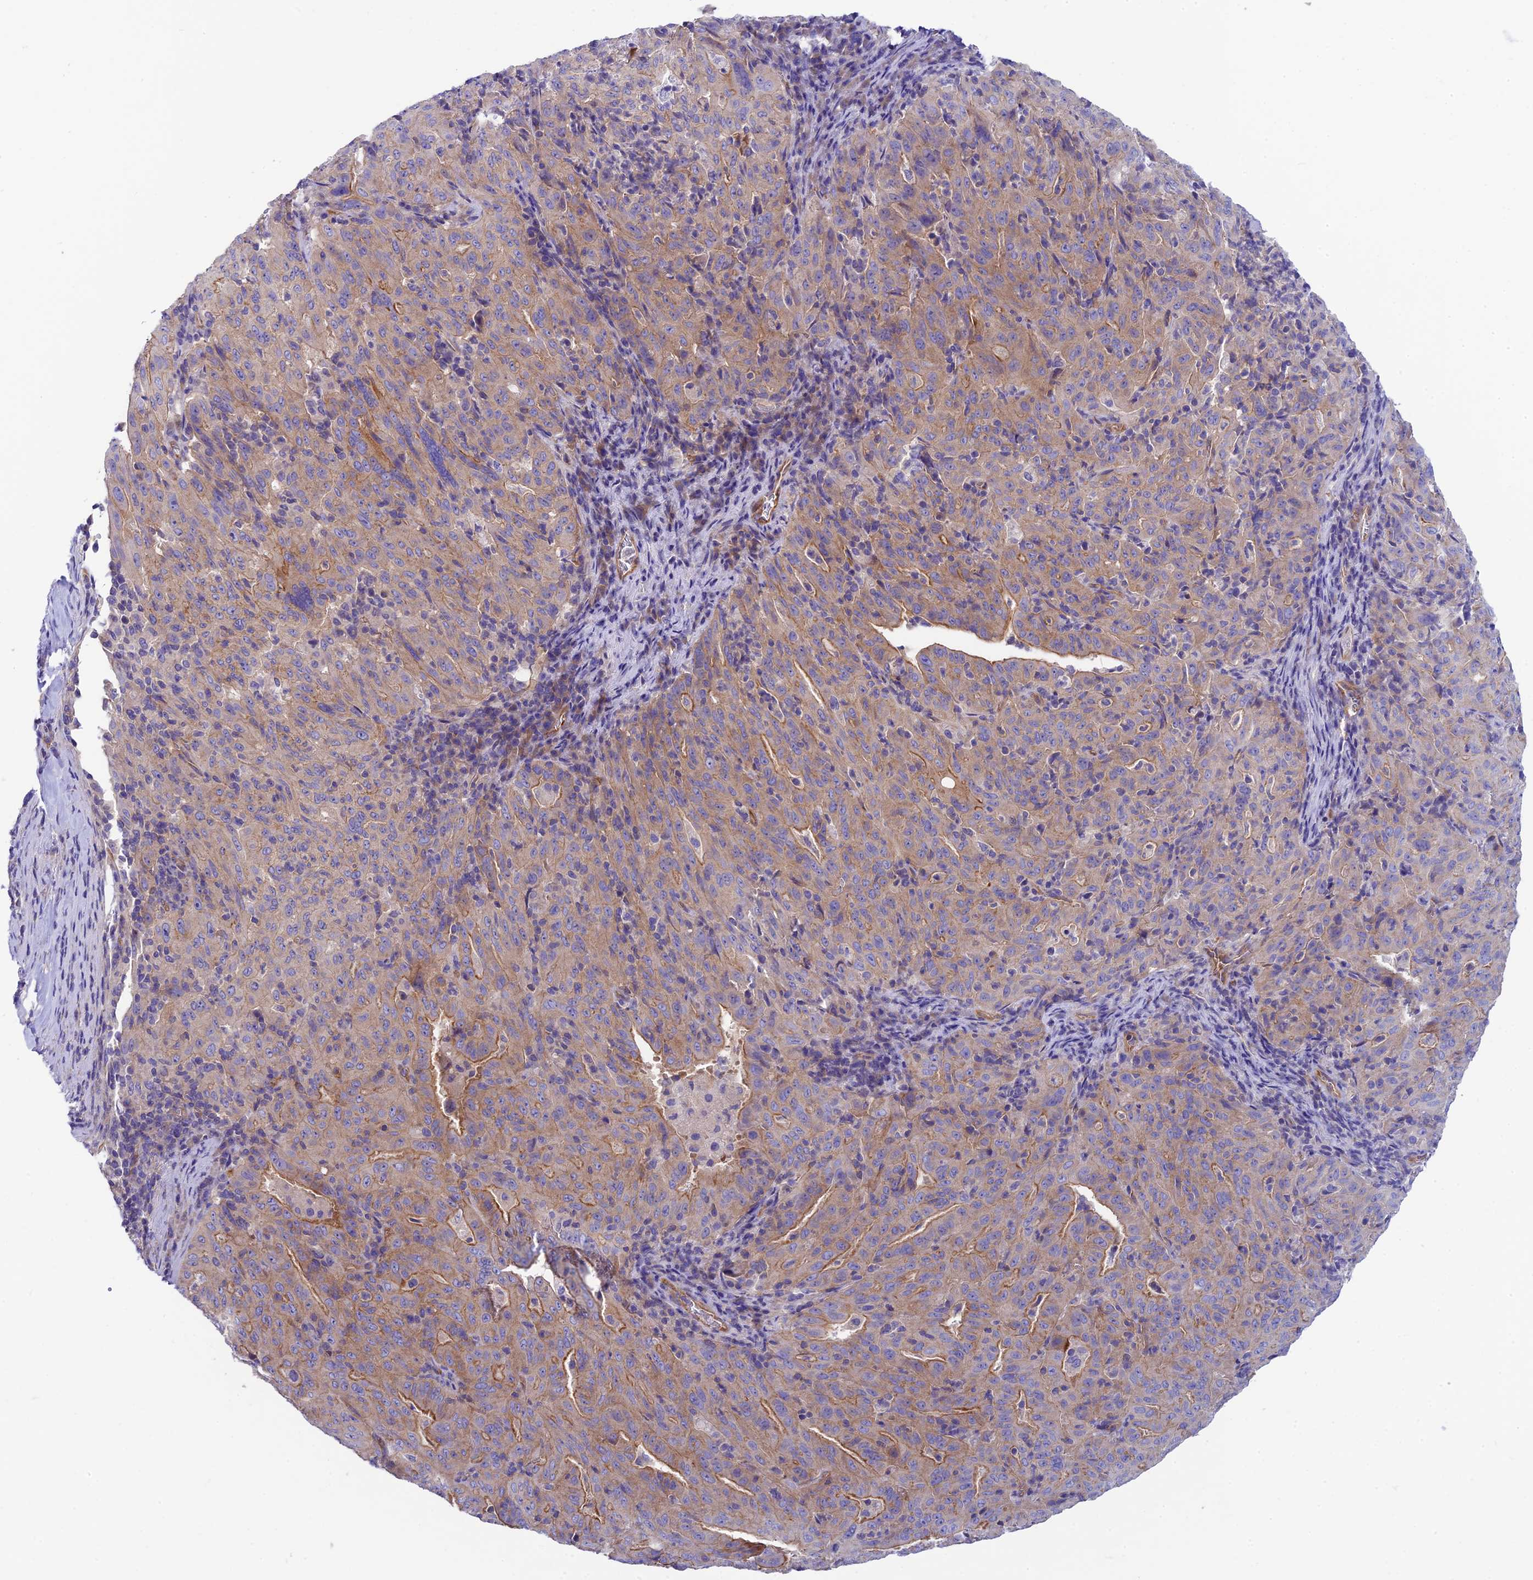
{"staining": {"intensity": "moderate", "quantity": "<25%", "location": "cytoplasmic/membranous"}, "tissue": "pancreatic cancer", "cell_type": "Tumor cells", "image_type": "cancer", "snomed": [{"axis": "morphology", "description": "Adenocarcinoma, NOS"}, {"axis": "topography", "description": "Pancreas"}], "caption": "Adenocarcinoma (pancreatic) tissue shows moderate cytoplasmic/membranous positivity in approximately <25% of tumor cells The protein of interest is shown in brown color, while the nuclei are stained blue.", "gene": "PPFIA3", "patient": {"sex": "male", "age": 63}}